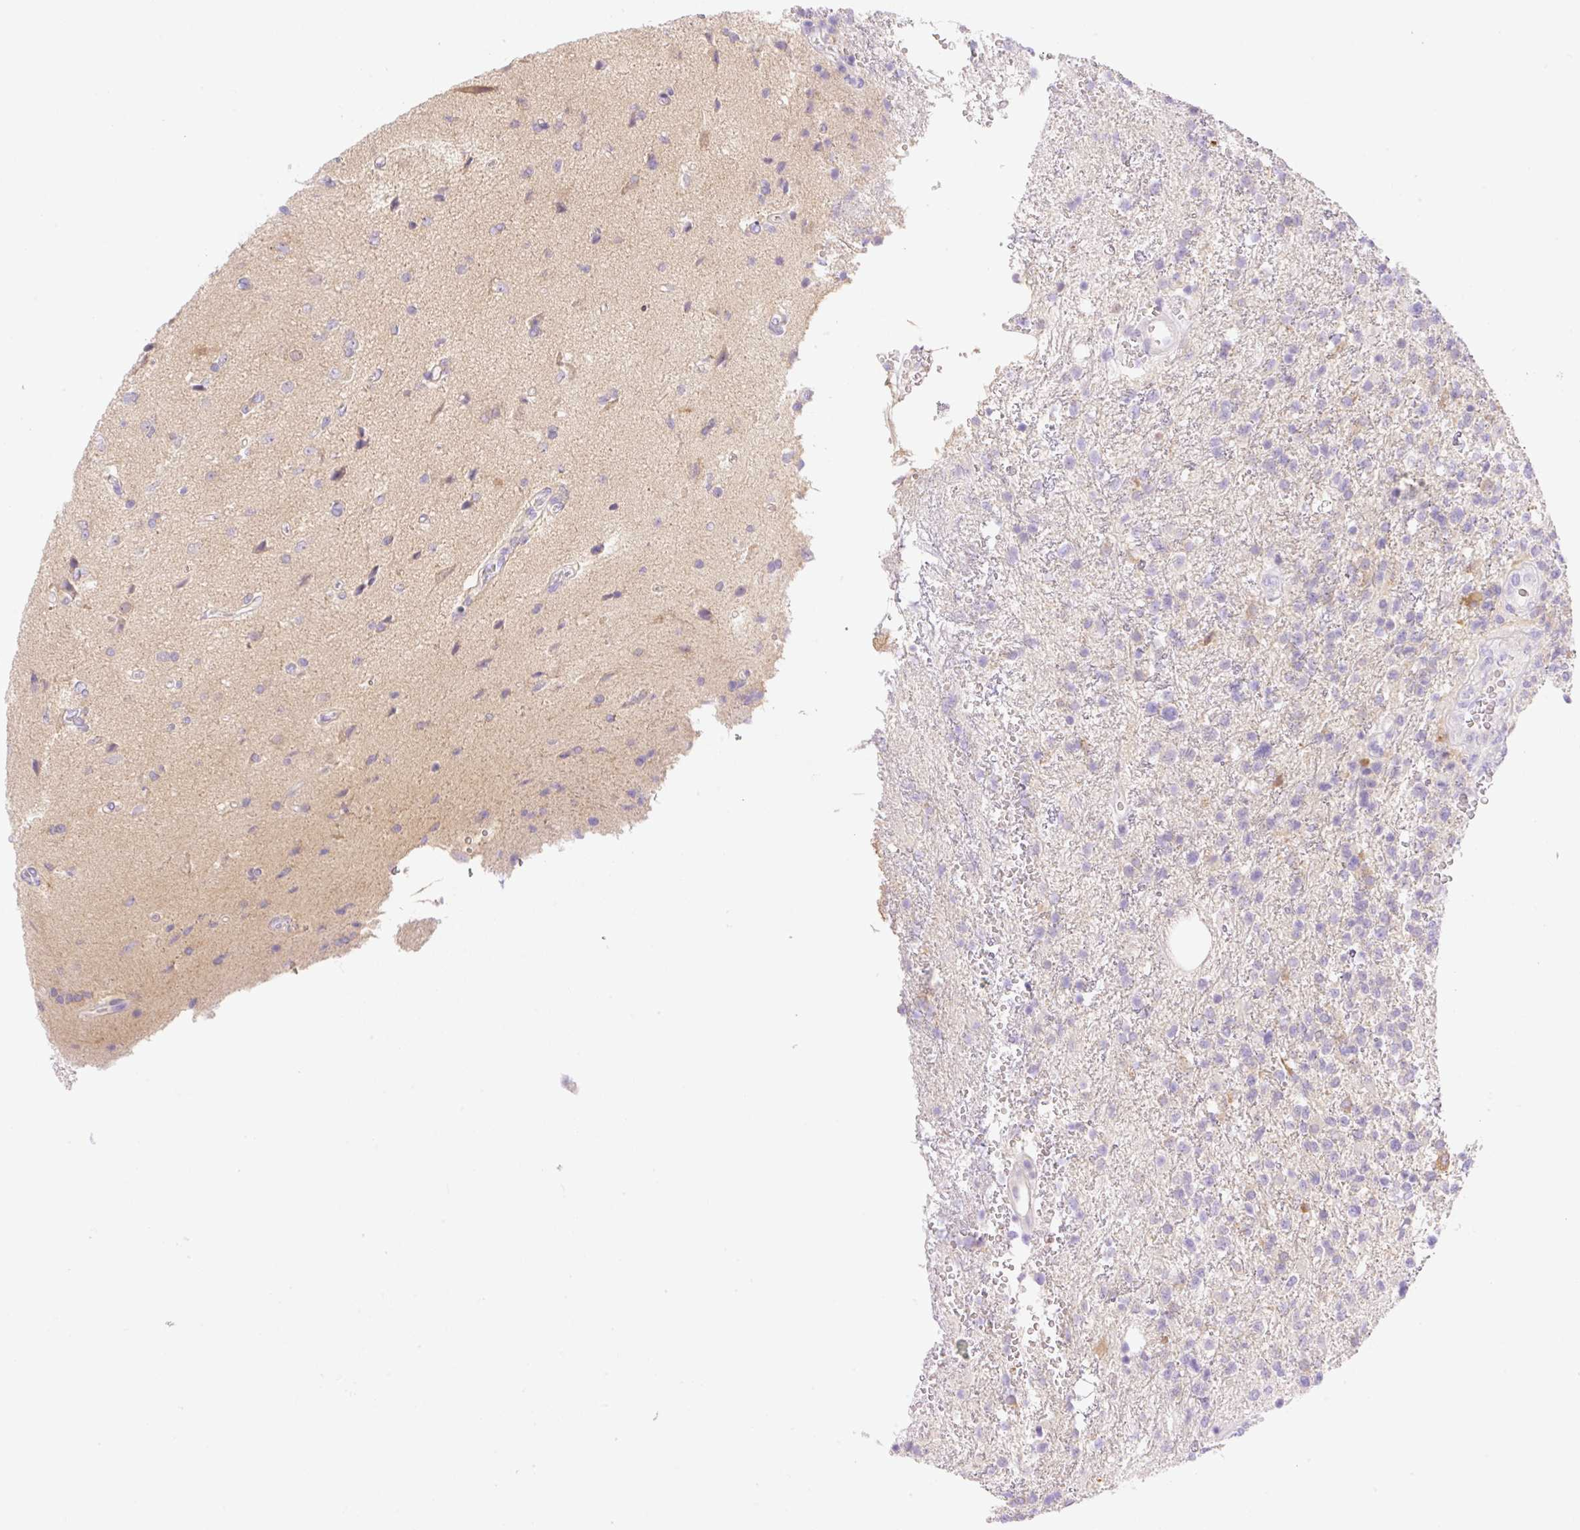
{"staining": {"intensity": "negative", "quantity": "none", "location": "none"}, "tissue": "glioma", "cell_type": "Tumor cells", "image_type": "cancer", "snomed": [{"axis": "morphology", "description": "Glioma, malignant, High grade"}, {"axis": "topography", "description": "Brain"}], "caption": "A high-resolution micrograph shows immunohistochemistry (IHC) staining of malignant glioma (high-grade), which exhibits no significant staining in tumor cells.", "gene": "DENND5A", "patient": {"sex": "male", "age": 56}}